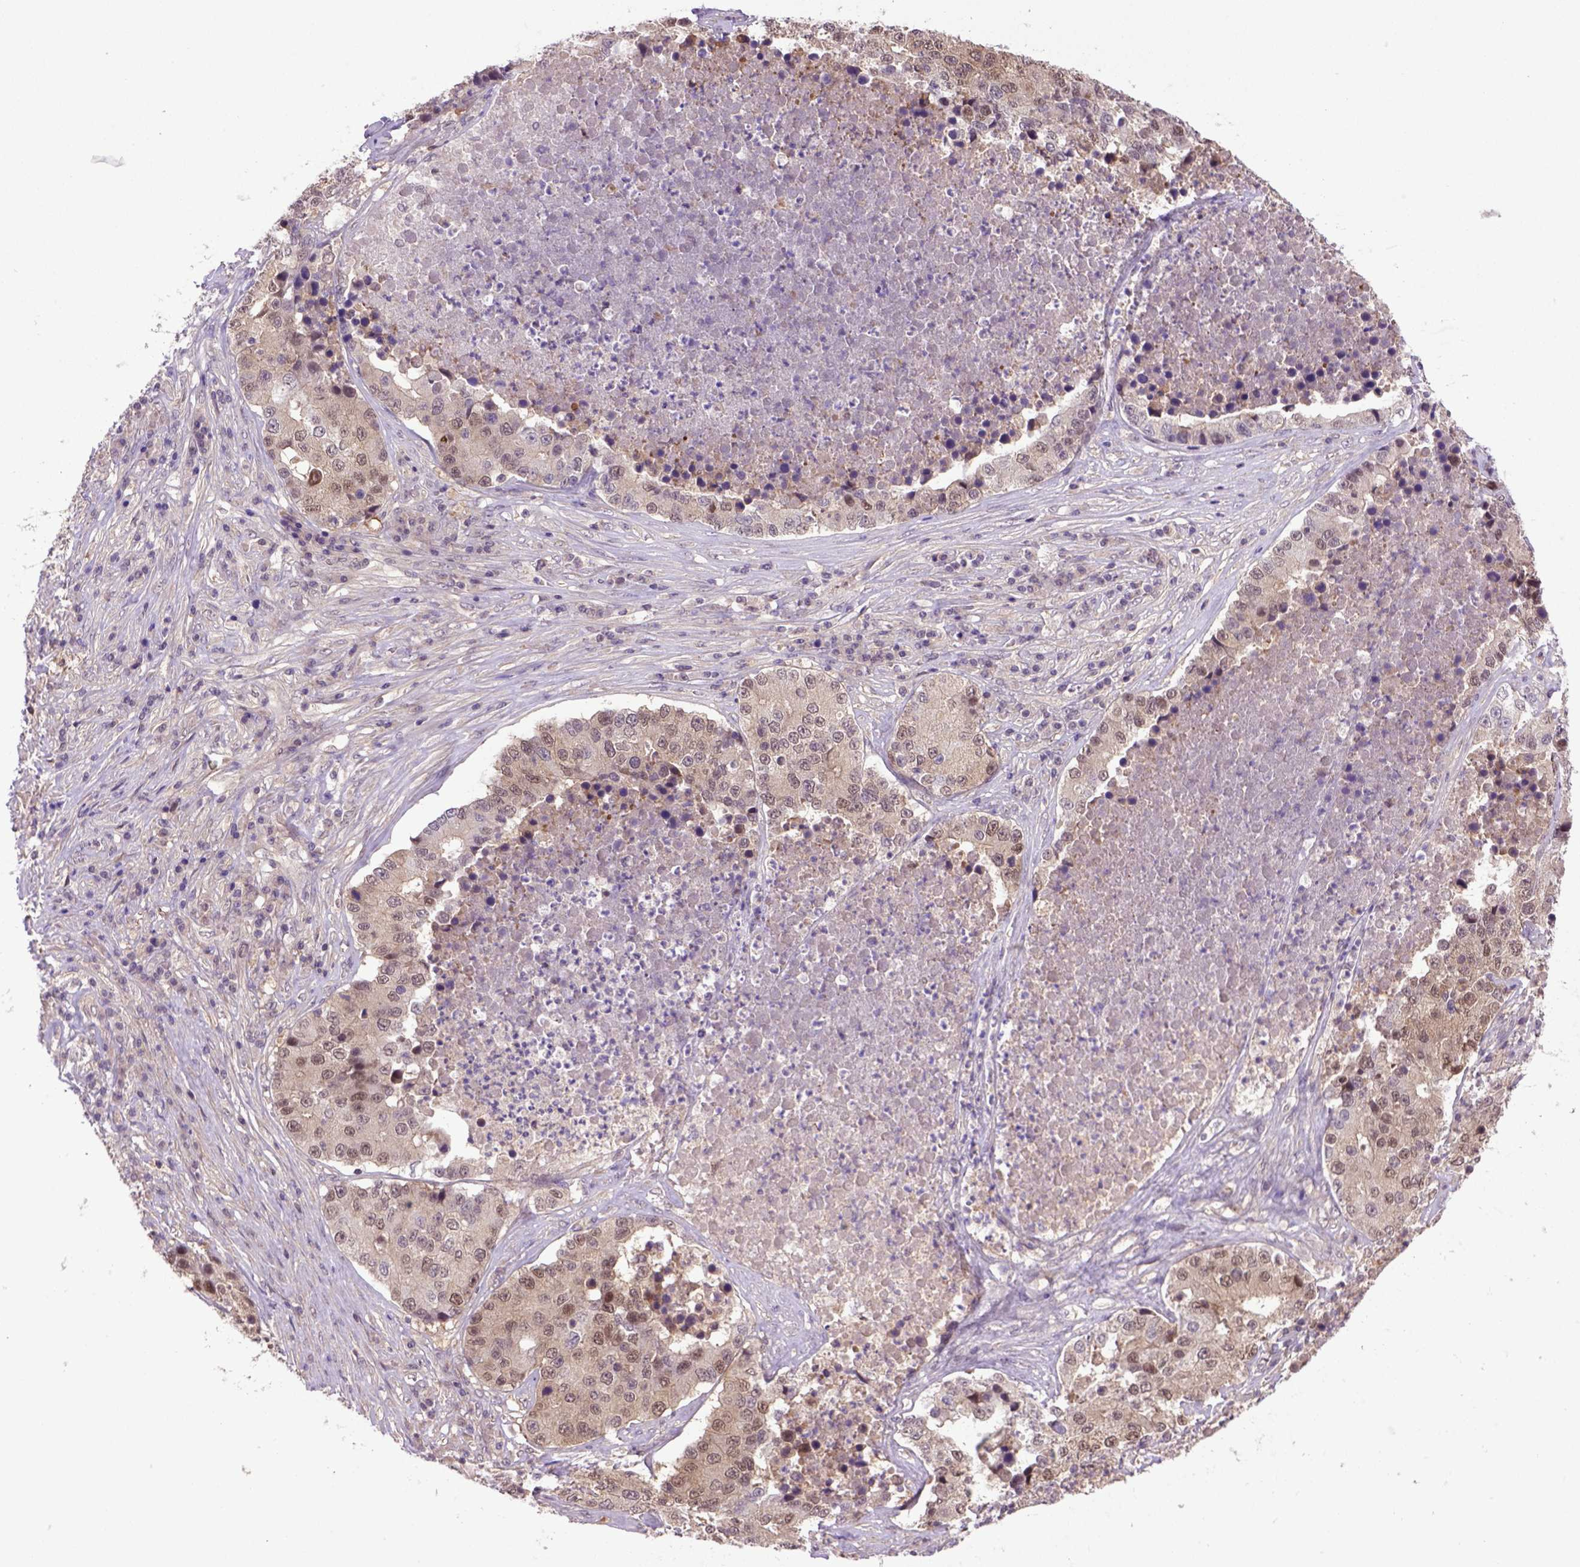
{"staining": {"intensity": "moderate", "quantity": "<25%", "location": "cytoplasmic/membranous,nuclear"}, "tissue": "stomach cancer", "cell_type": "Tumor cells", "image_type": "cancer", "snomed": [{"axis": "morphology", "description": "Adenocarcinoma, NOS"}, {"axis": "topography", "description": "Stomach"}], "caption": "Brown immunohistochemical staining in human adenocarcinoma (stomach) shows moderate cytoplasmic/membranous and nuclear positivity in approximately <25% of tumor cells.", "gene": "HSPBP1", "patient": {"sex": "male", "age": 71}}